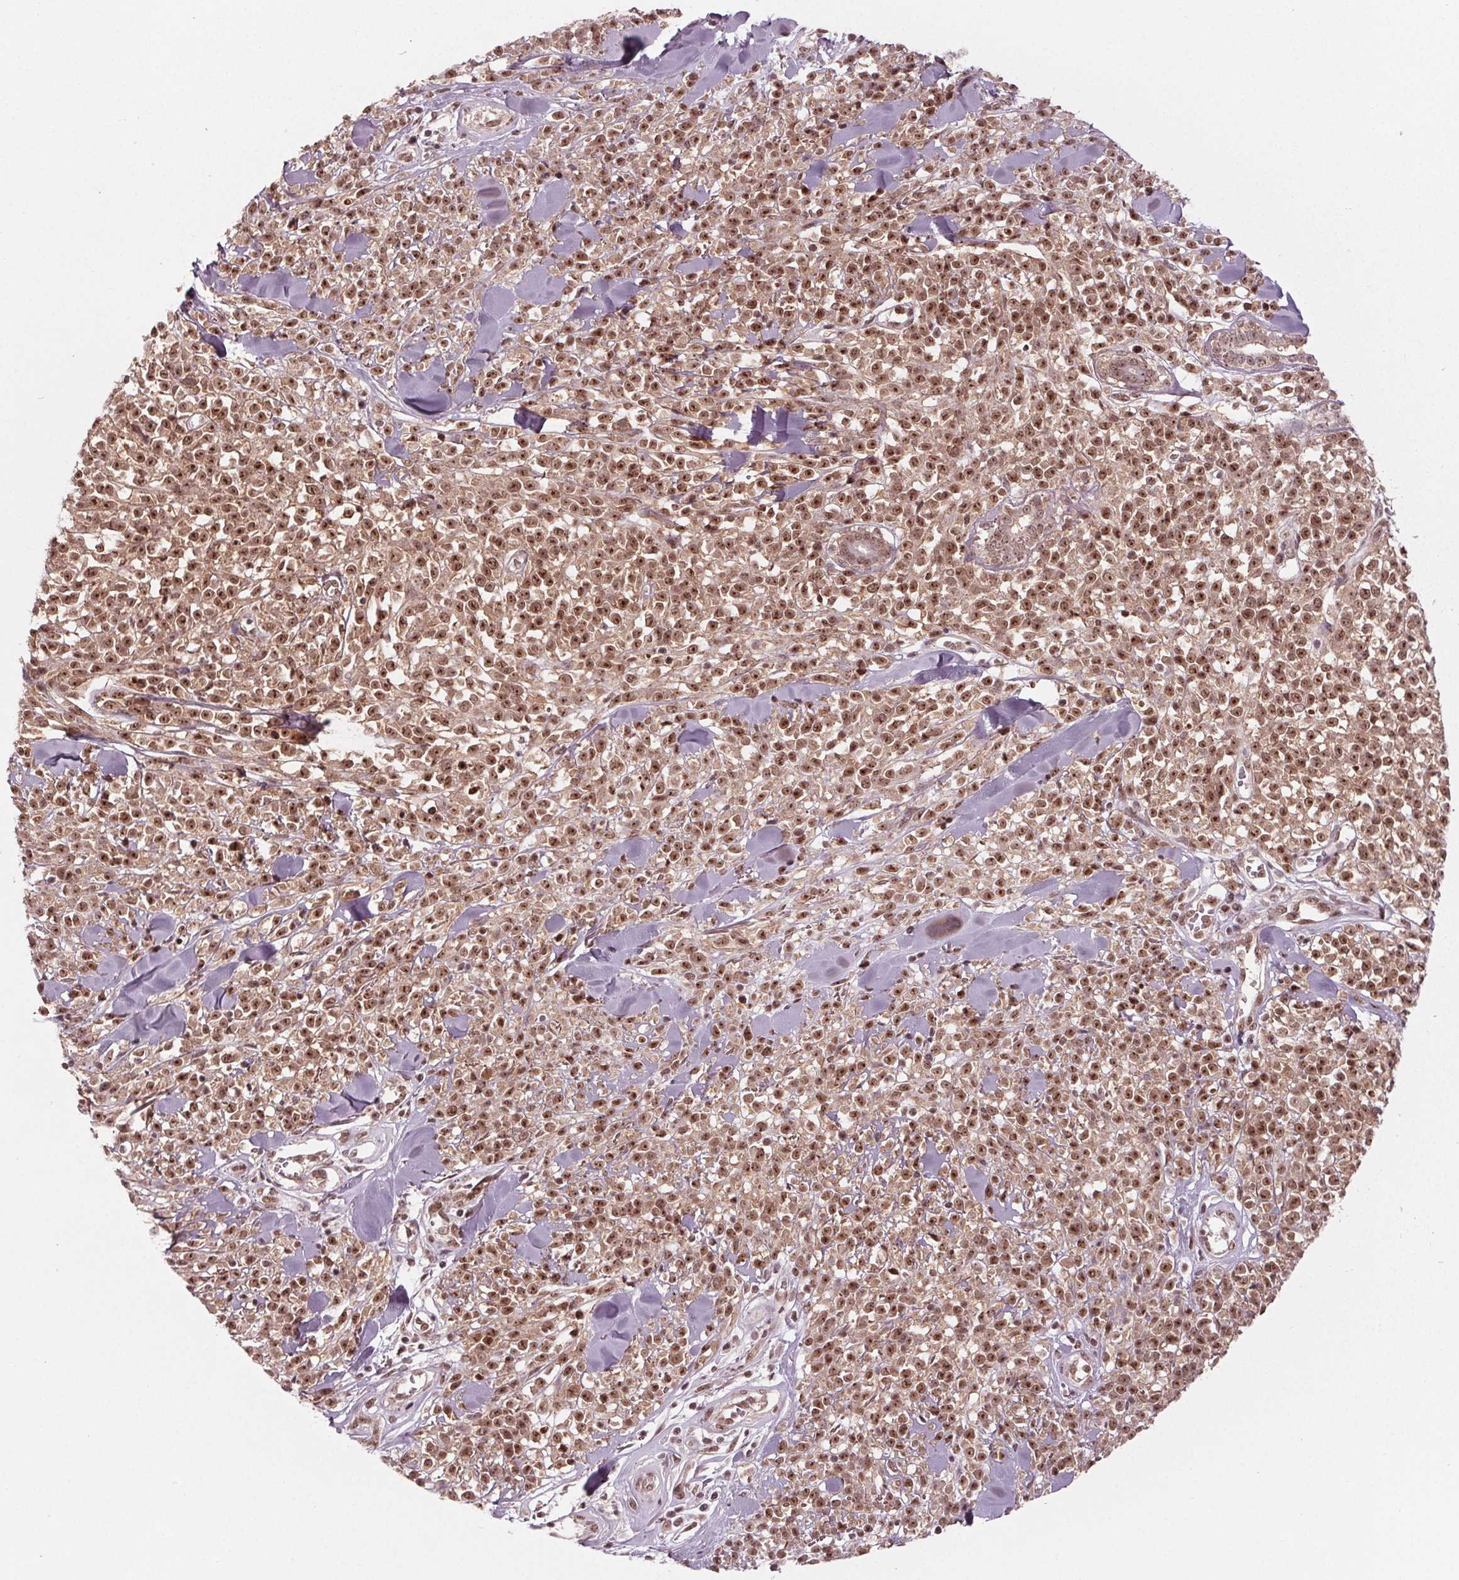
{"staining": {"intensity": "strong", "quantity": ">75%", "location": "nuclear"}, "tissue": "melanoma", "cell_type": "Tumor cells", "image_type": "cancer", "snomed": [{"axis": "morphology", "description": "Malignant melanoma, NOS"}, {"axis": "topography", "description": "Skin"}, {"axis": "topography", "description": "Skin of trunk"}], "caption": "High-power microscopy captured an IHC photomicrograph of malignant melanoma, revealing strong nuclear staining in about >75% of tumor cells.", "gene": "DDX41", "patient": {"sex": "male", "age": 74}}